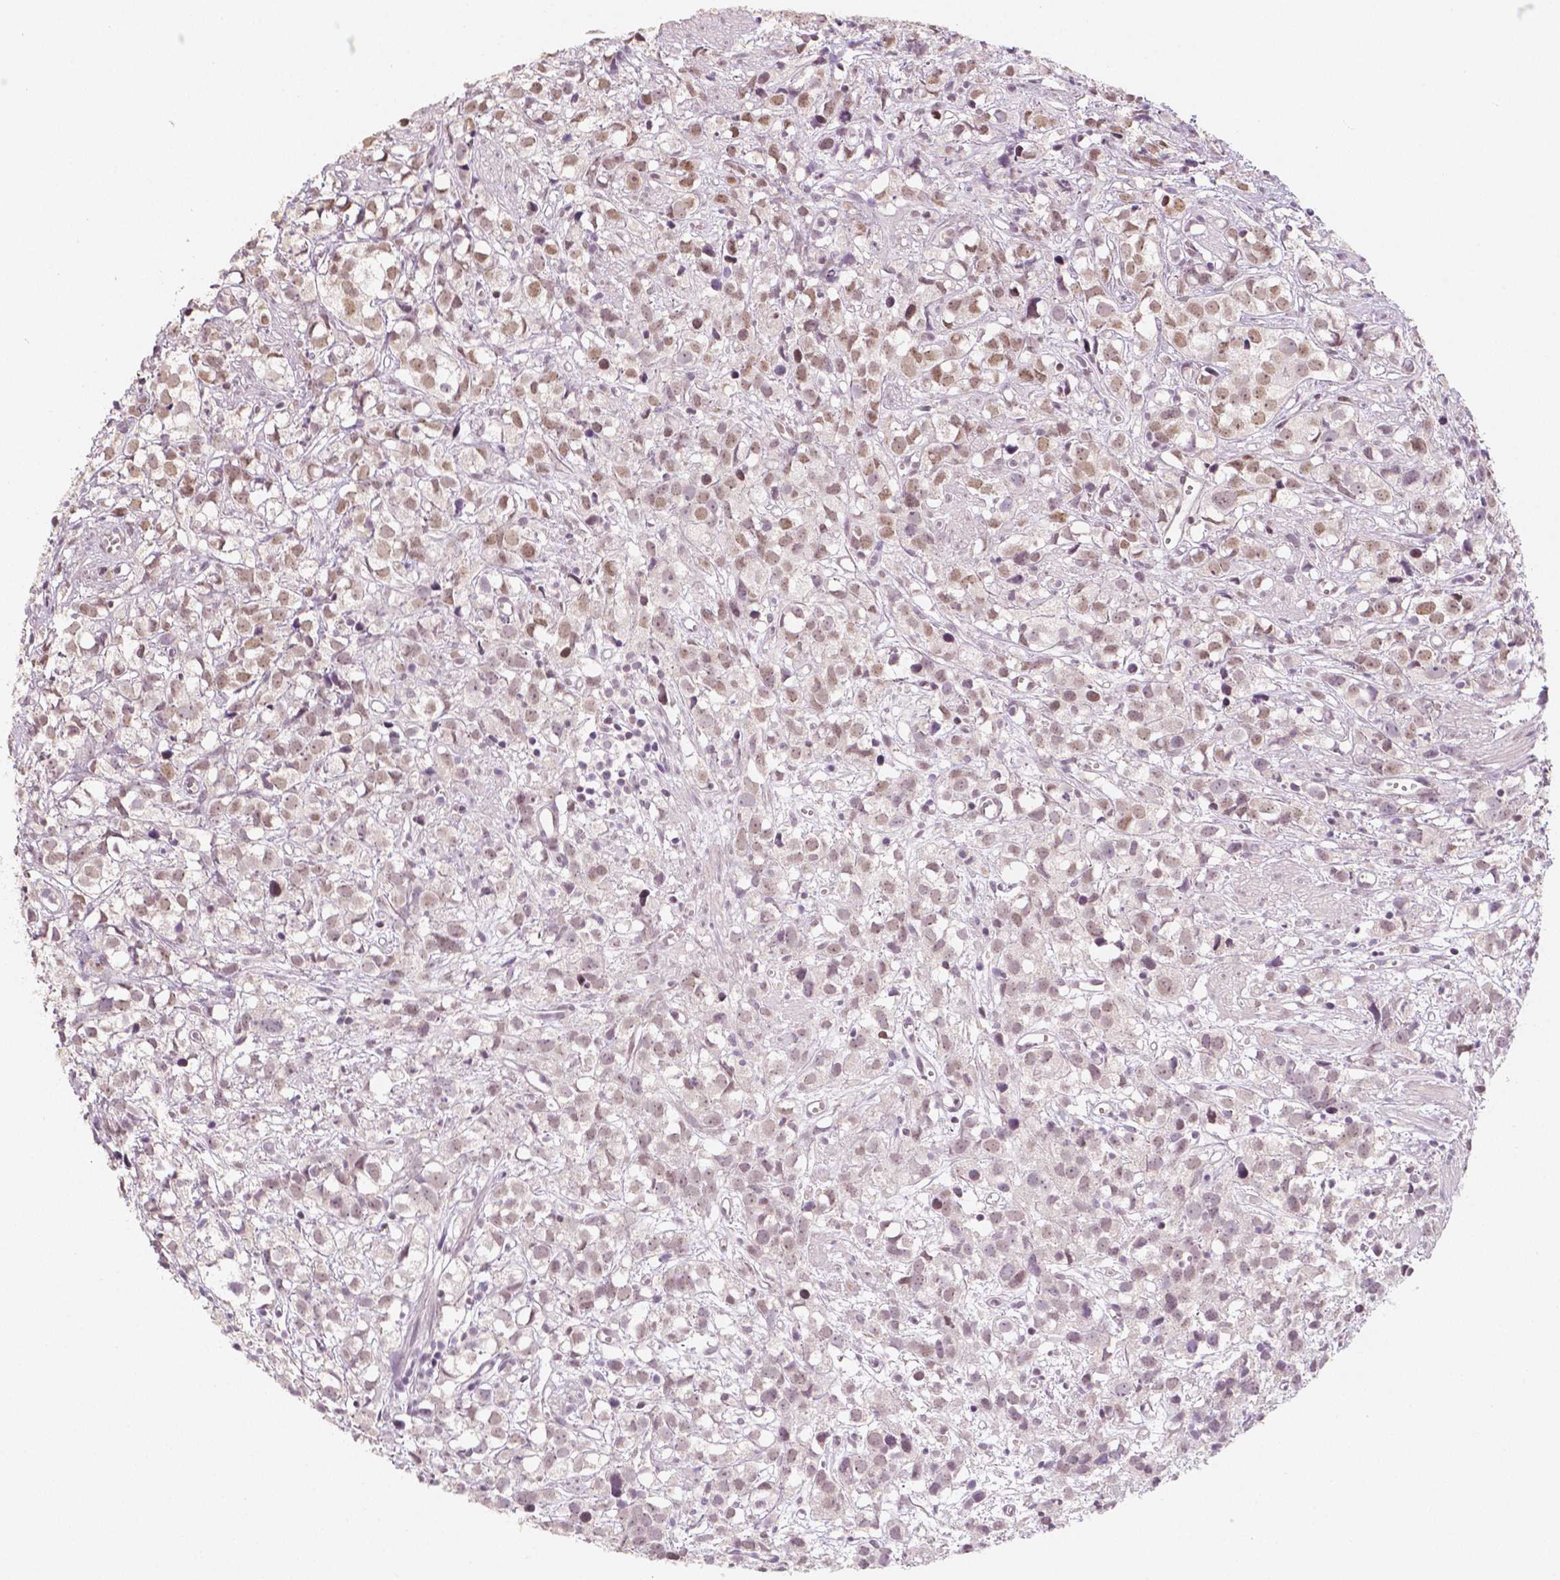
{"staining": {"intensity": "weak", "quantity": ">75%", "location": "nuclear"}, "tissue": "prostate cancer", "cell_type": "Tumor cells", "image_type": "cancer", "snomed": [{"axis": "morphology", "description": "Adenocarcinoma, High grade"}, {"axis": "topography", "description": "Prostate"}], "caption": "High-magnification brightfield microscopy of prostate high-grade adenocarcinoma stained with DAB (3,3'-diaminobenzidine) (brown) and counterstained with hematoxylin (blue). tumor cells exhibit weak nuclear expression is present in approximately>75% of cells.", "gene": "KDM5B", "patient": {"sex": "male", "age": 68}}